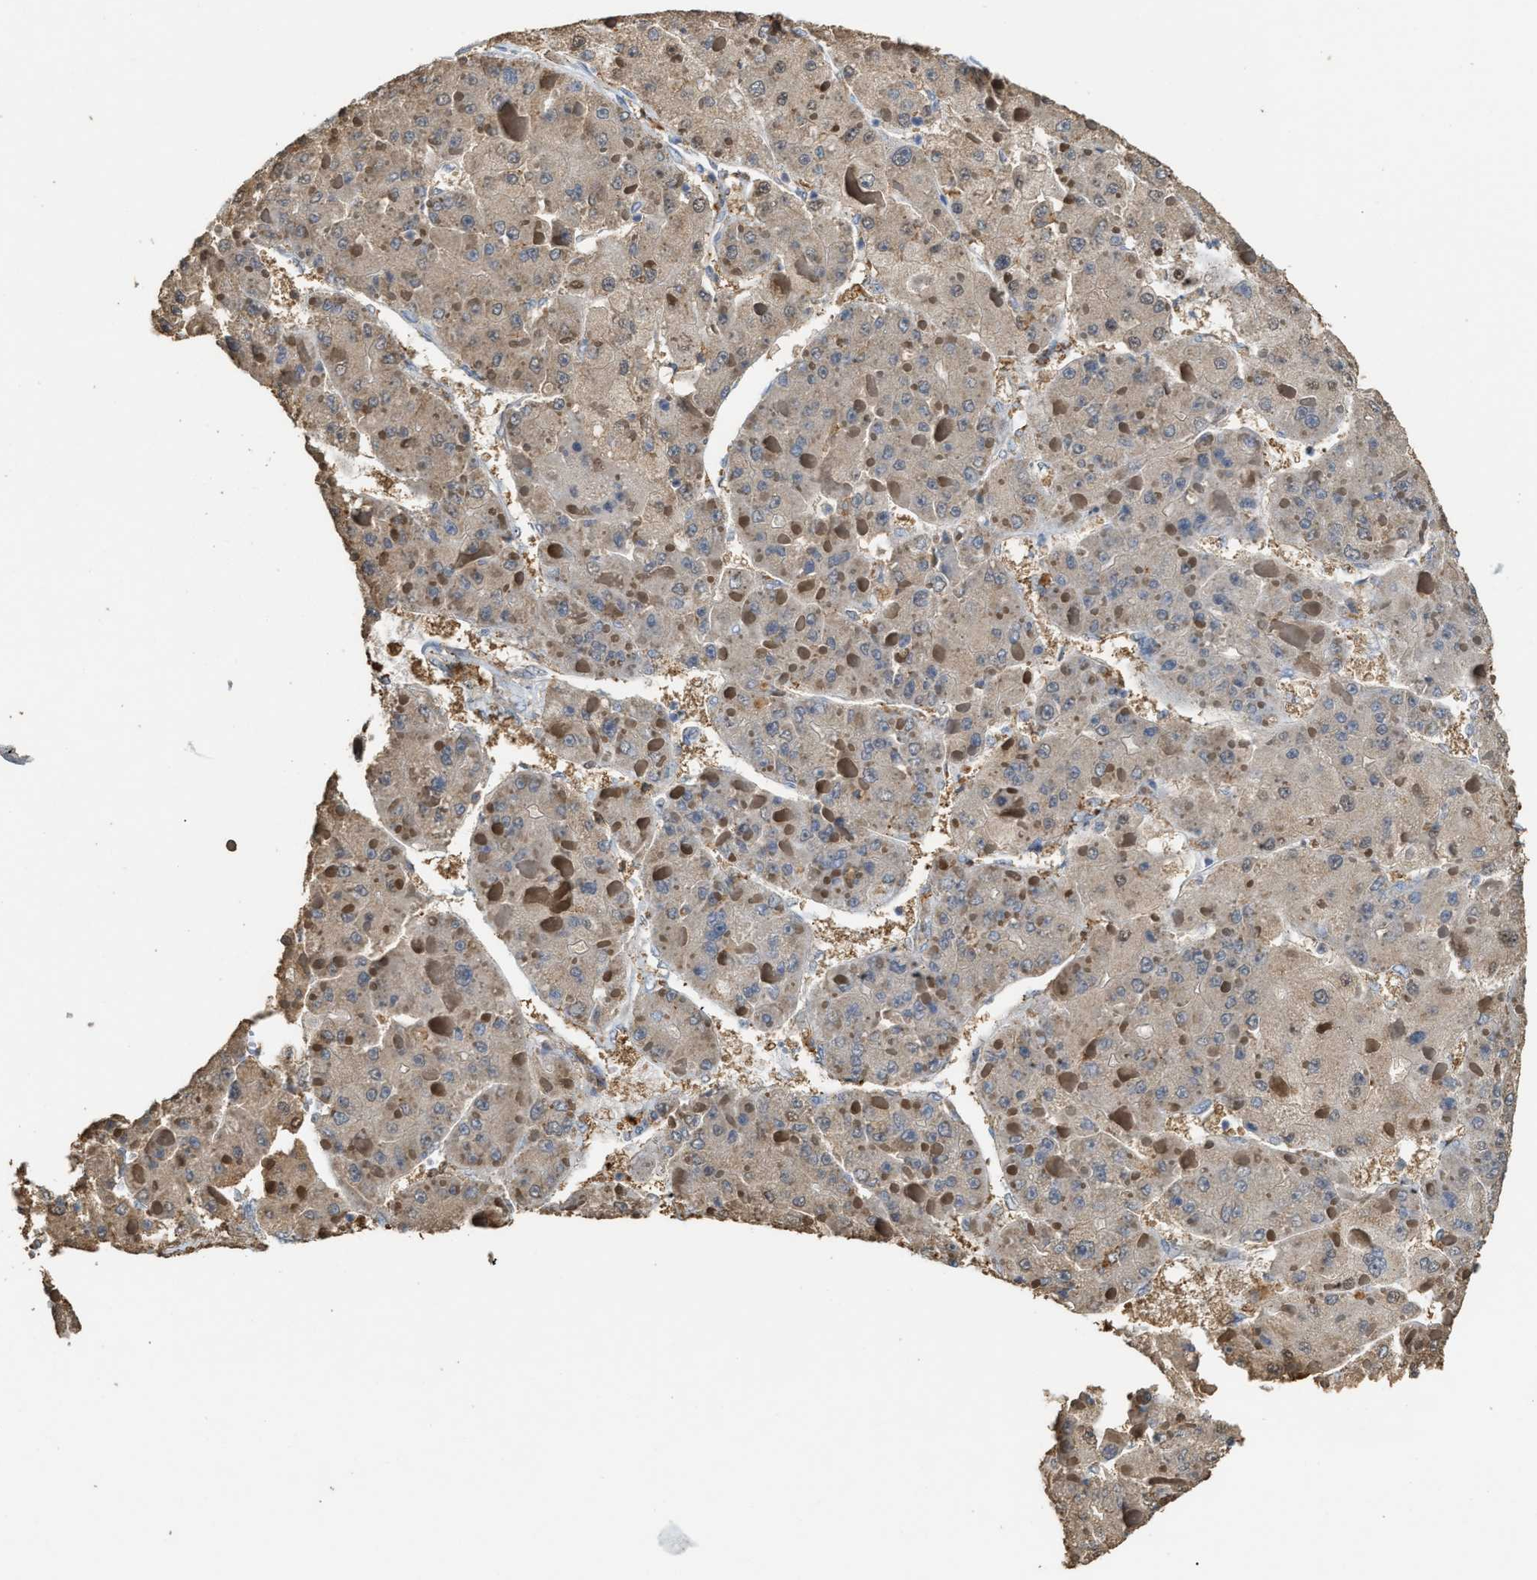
{"staining": {"intensity": "weak", "quantity": ">75%", "location": "cytoplasmic/membranous"}, "tissue": "liver cancer", "cell_type": "Tumor cells", "image_type": "cancer", "snomed": [{"axis": "morphology", "description": "Carcinoma, Hepatocellular, NOS"}, {"axis": "topography", "description": "Liver"}], "caption": "The photomicrograph shows immunohistochemical staining of liver cancer. There is weak cytoplasmic/membranous positivity is appreciated in approximately >75% of tumor cells. (IHC, brightfield microscopy, high magnification).", "gene": "GCN1", "patient": {"sex": "female", "age": 73}}